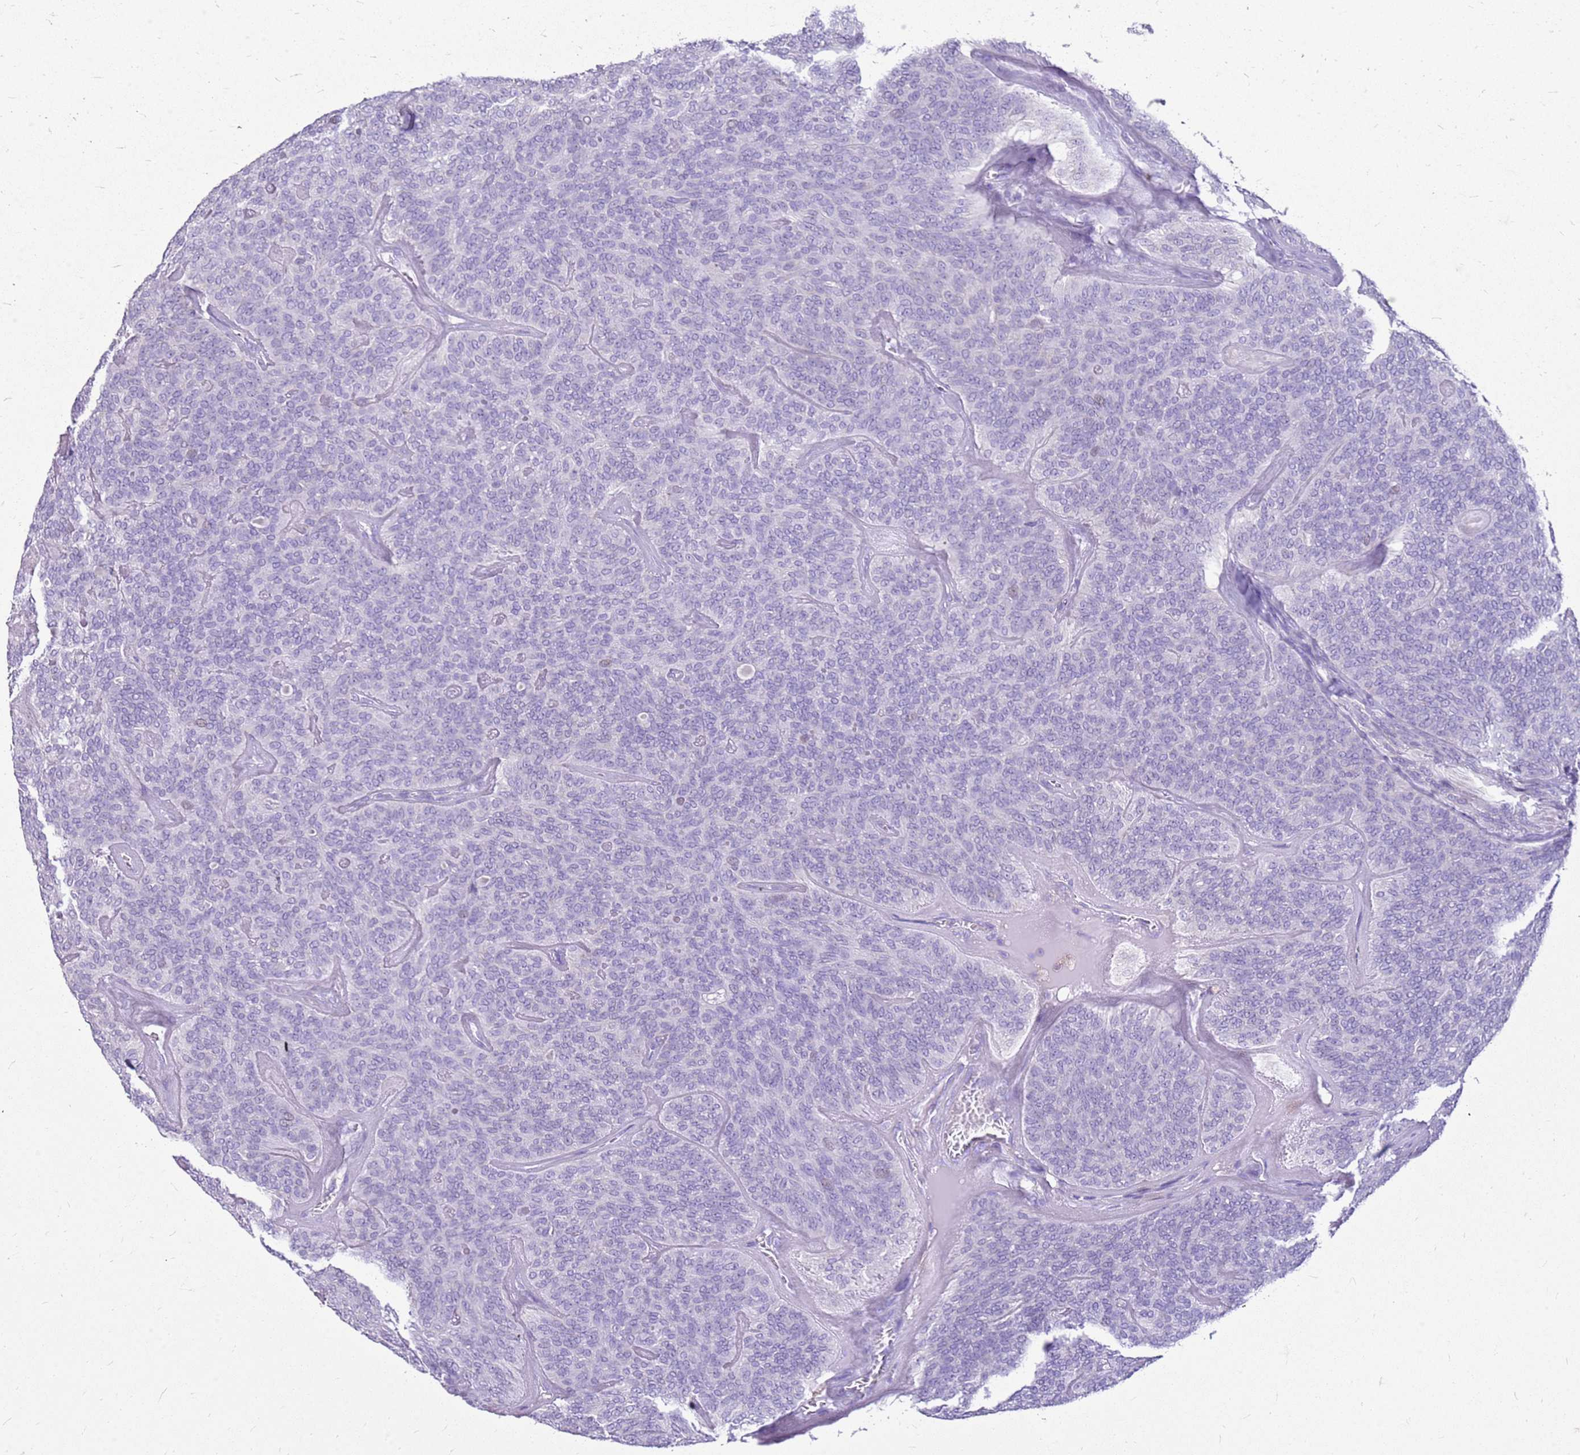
{"staining": {"intensity": "negative", "quantity": "none", "location": "none"}, "tissue": "head and neck cancer", "cell_type": "Tumor cells", "image_type": "cancer", "snomed": [{"axis": "morphology", "description": "Adenocarcinoma, NOS"}, {"axis": "topography", "description": "Head-Neck"}], "caption": "The image exhibits no staining of tumor cells in head and neck cancer.", "gene": "FABP2", "patient": {"sex": "male", "age": 66}}